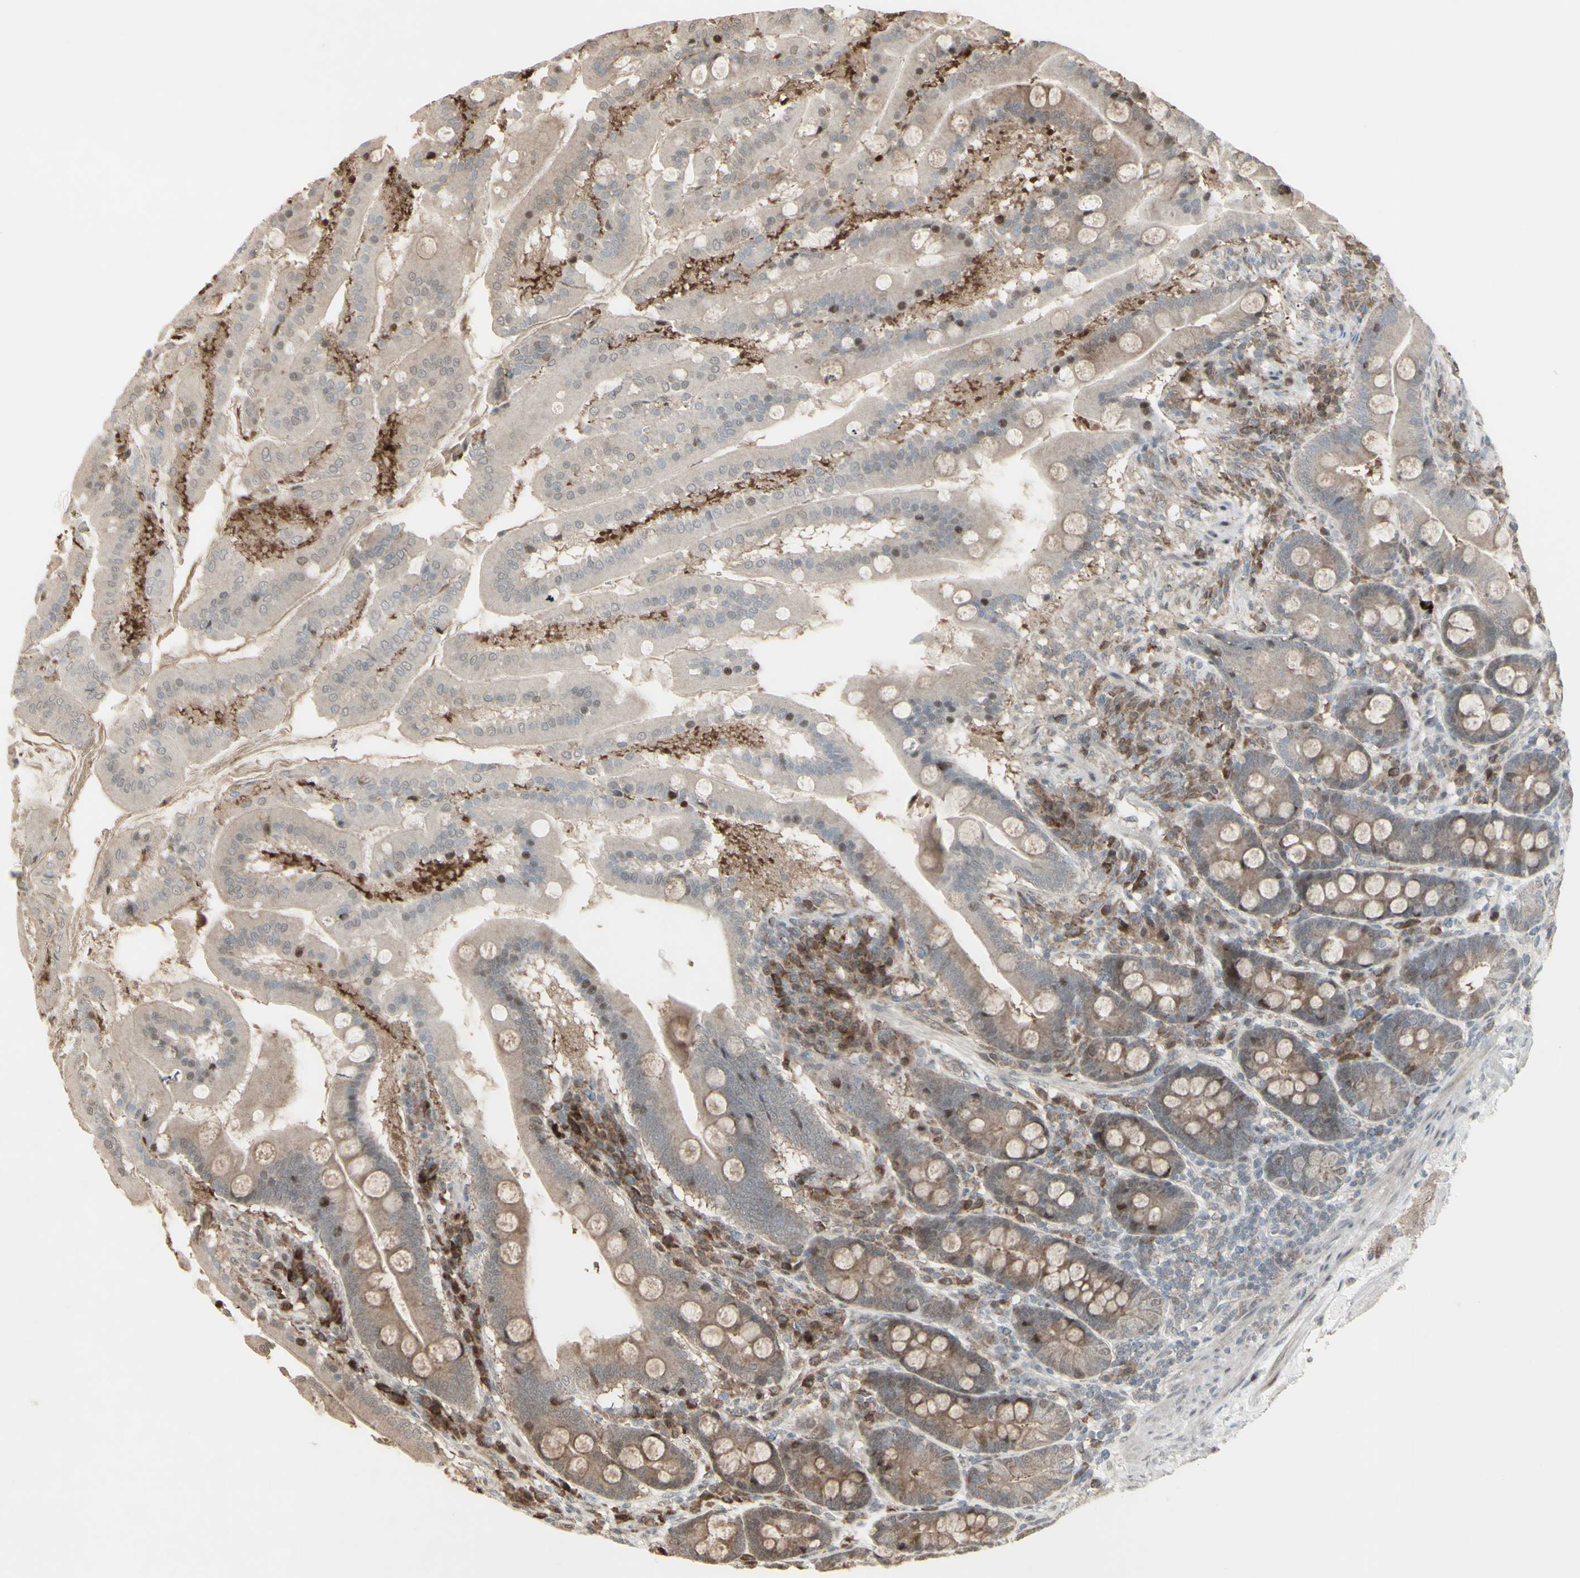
{"staining": {"intensity": "moderate", "quantity": ">75%", "location": "cytoplasmic/membranous"}, "tissue": "duodenum", "cell_type": "Glandular cells", "image_type": "normal", "snomed": [{"axis": "morphology", "description": "Normal tissue, NOS"}, {"axis": "topography", "description": "Duodenum"}], "caption": "Protein staining by immunohistochemistry shows moderate cytoplasmic/membranous staining in approximately >75% of glandular cells in unremarkable duodenum.", "gene": "CD33", "patient": {"sex": "male", "age": 50}}